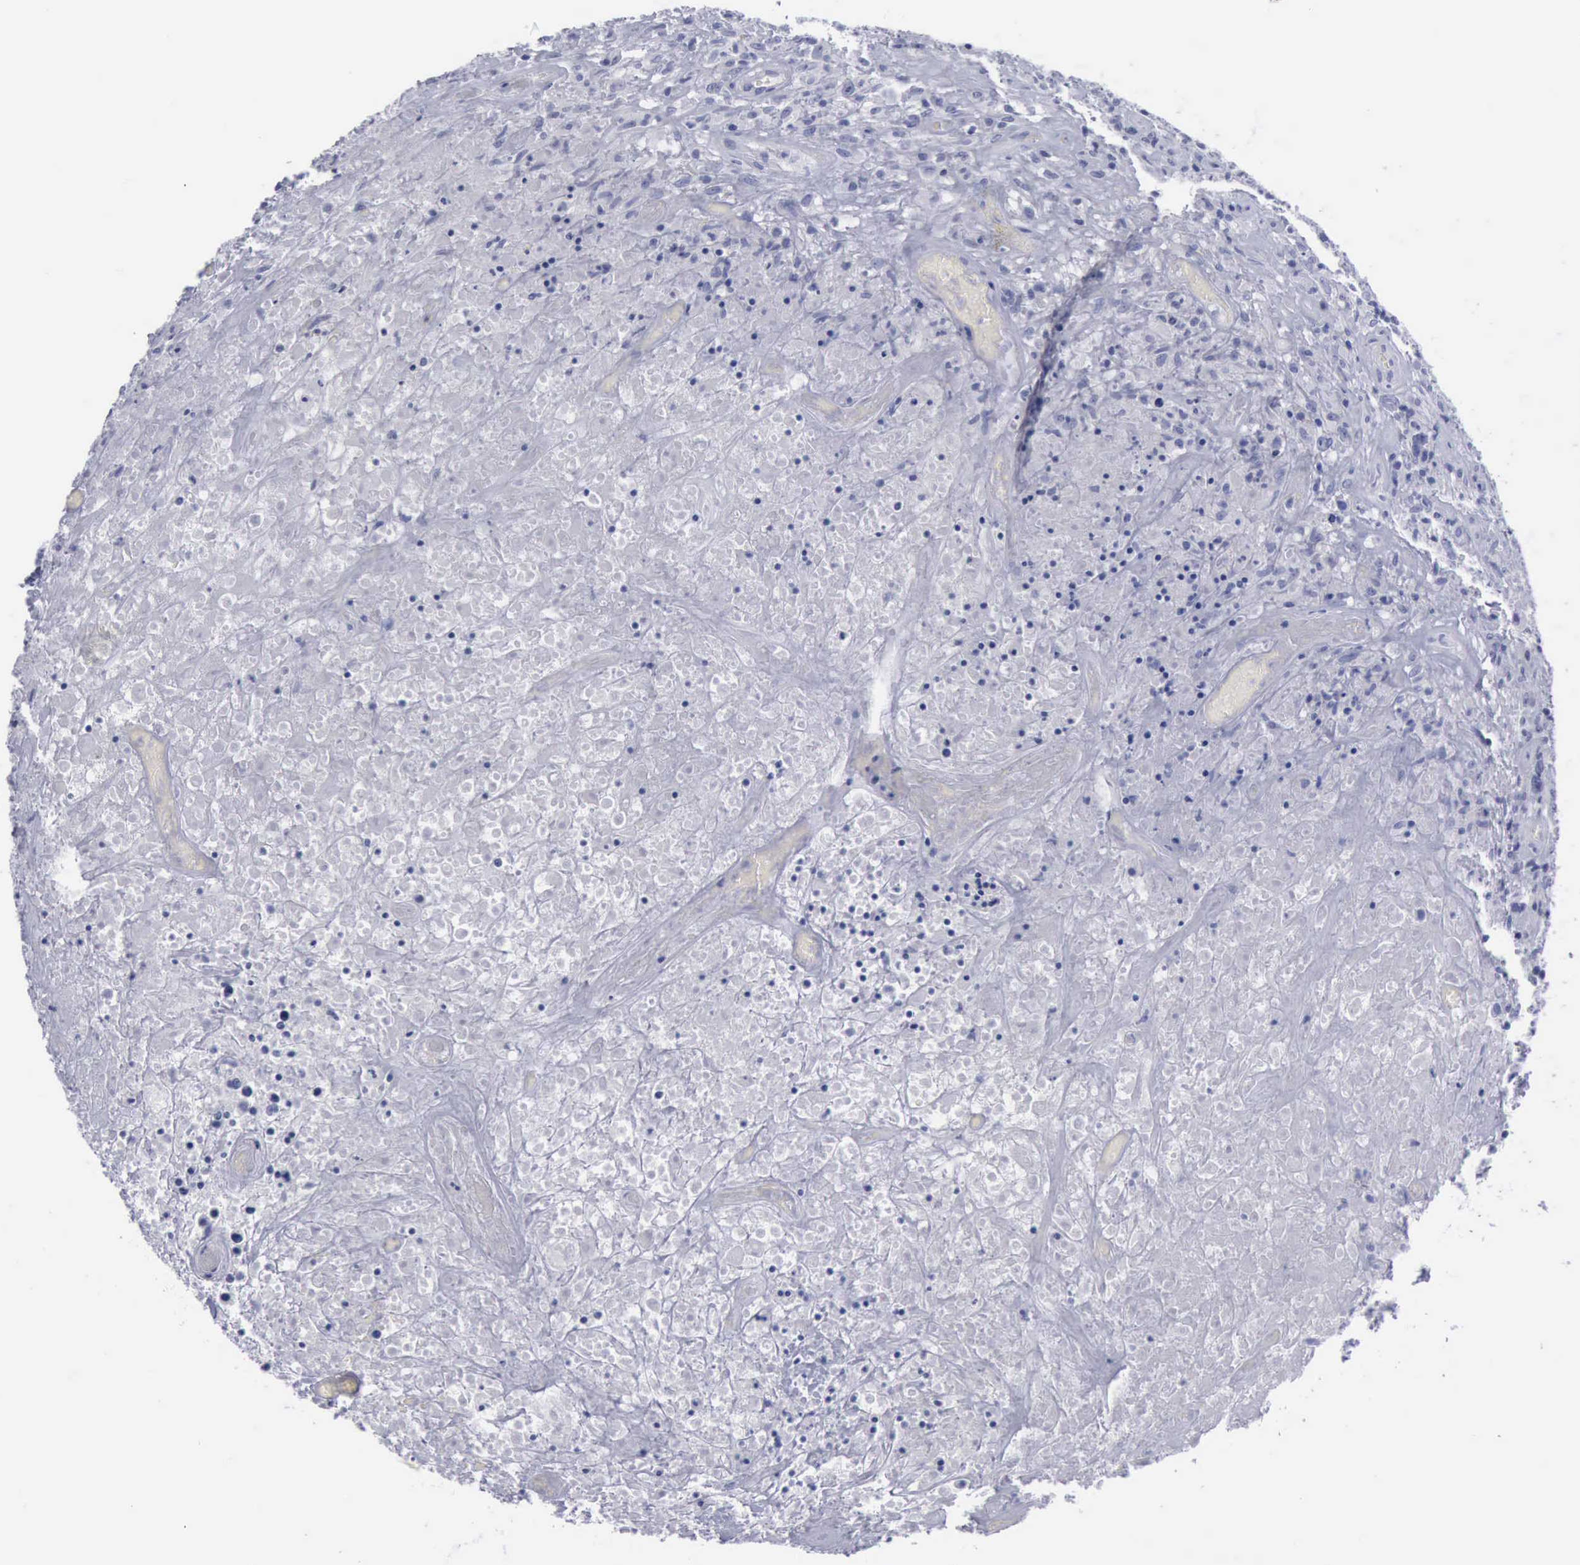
{"staining": {"intensity": "negative", "quantity": "none", "location": "none"}, "tissue": "lymphoma", "cell_type": "Tumor cells", "image_type": "cancer", "snomed": [{"axis": "morphology", "description": "Hodgkin's disease, NOS"}, {"axis": "topography", "description": "Lymph node"}], "caption": "This histopathology image is of Hodgkin's disease stained with immunohistochemistry (IHC) to label a protein in brown with the nuclei are counter-stained blue. There is no positivity in tumor cells.", "gene": "KRT13", "patient": {"sex": "male", "age": 46}}